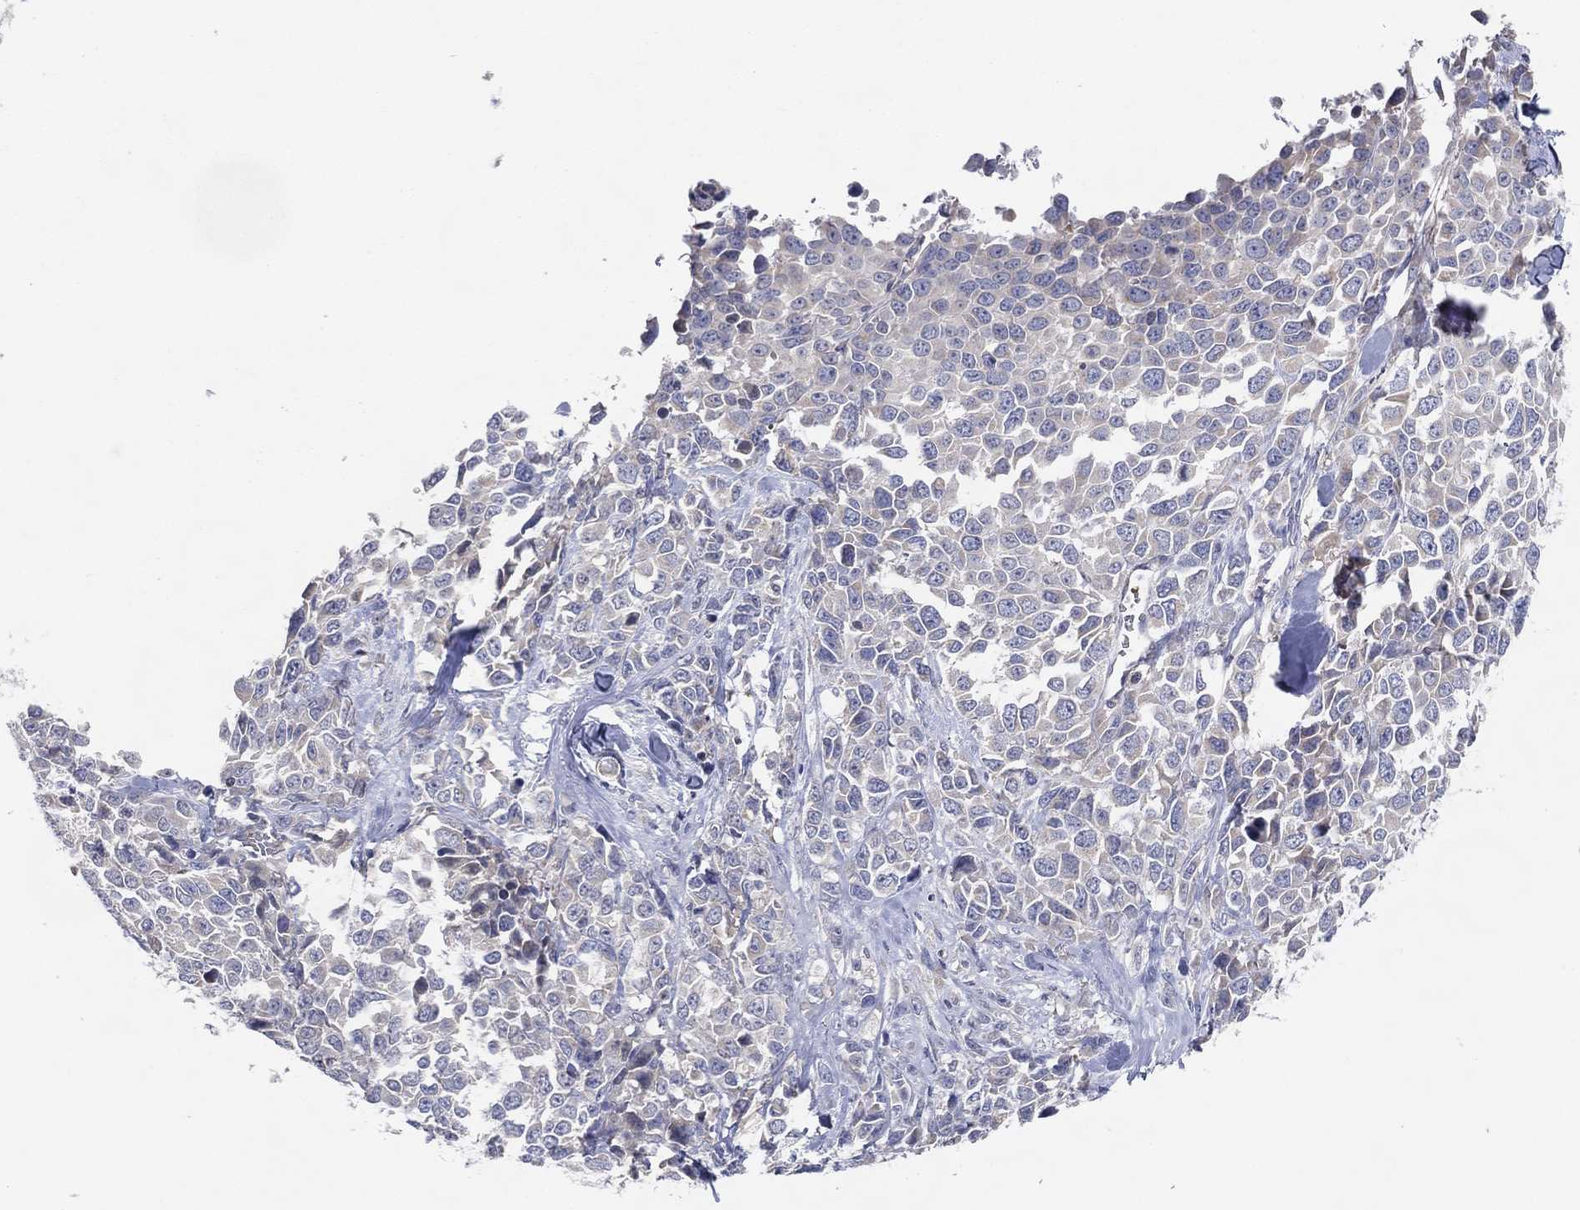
{"staining": {"intensity": "negative", "quantity": "none", "location": "none"}, "tissue": "melanoma", "cell_type": "Tumor cells", "image_type": "cancer", "snomed": [{"axis": "morphology", "description": "Malignant melanoma, Metastatic site"}, {"axis": "topography", "description": "Skin"}], "caption": "Tumor cells are negative for protein expression in human melanoma.", "gene": "DNAH7", "patient": {"sex": "male", "age": 84}}